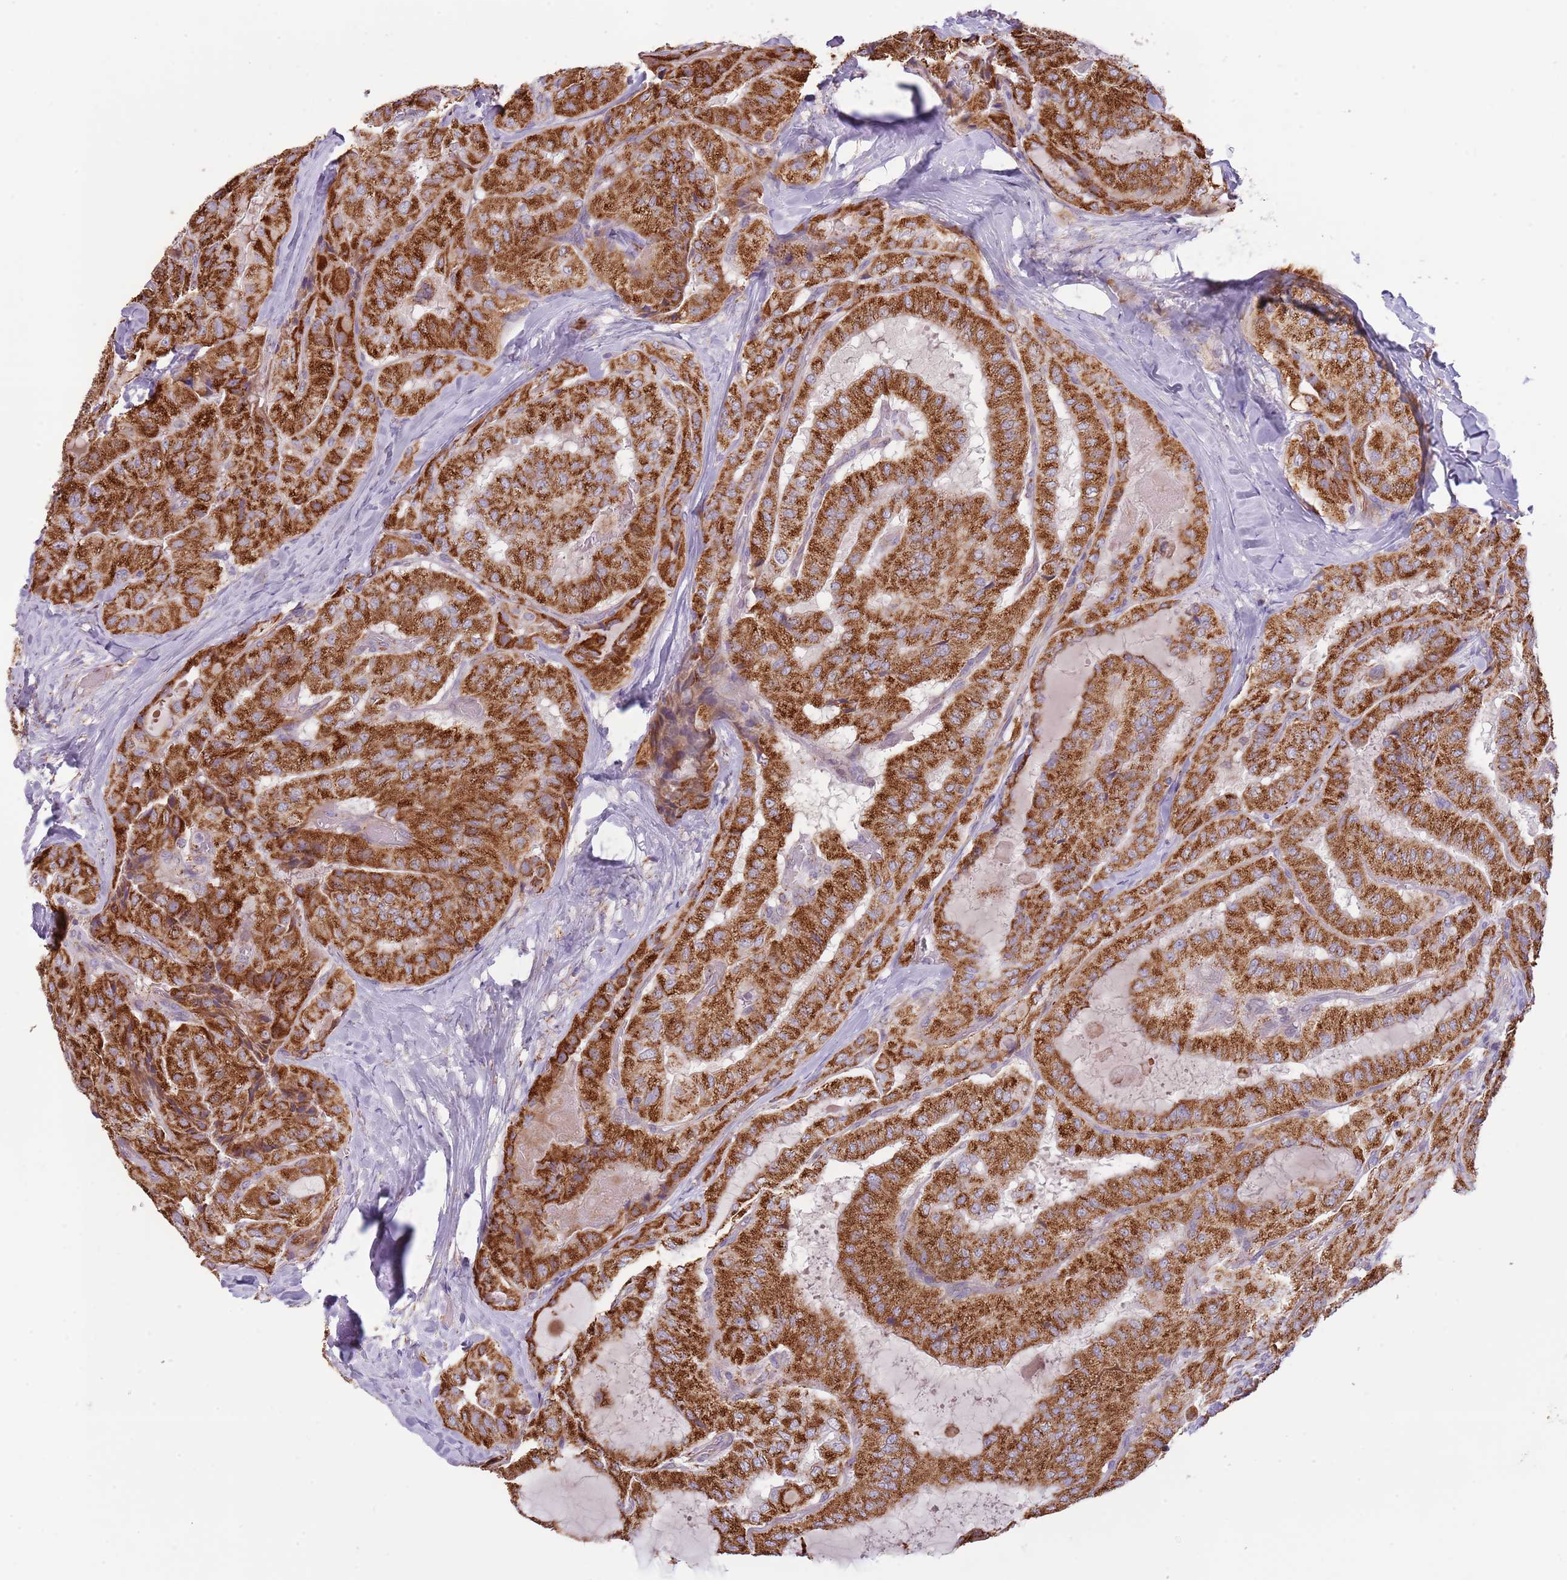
{"staining": {"intensity": "strong", "quantity": ">75%", "location": "cytoplasmic/membranous"}, "tissue": "thyroid cancer", "cell_type": "Tumor cells", "image_type": "cancer", "snomed": [{"axis": "morphology", "description": "Normal tissue, NOS"}, {"axis": "morphology", "description": "Papillary adenocarcinoma, NOS"}, {"axis": "topography", "description": "Thyroid gland"}], "caption": "Immunohistochemistry staining of thyroid cancer (papillary adenocarcinoma), which displays high levels of strong cytoplasmic/membranous staining in approximately >75% of tumor cells indicating strong cytoplasmic/membranous protein staining. The staining was performed using DAB (brown) for protein detection and nuclei were counterstained in hematoxylin (blue).", "gene": "LHX6", "patient": {"sex": "female", "age": 59}}